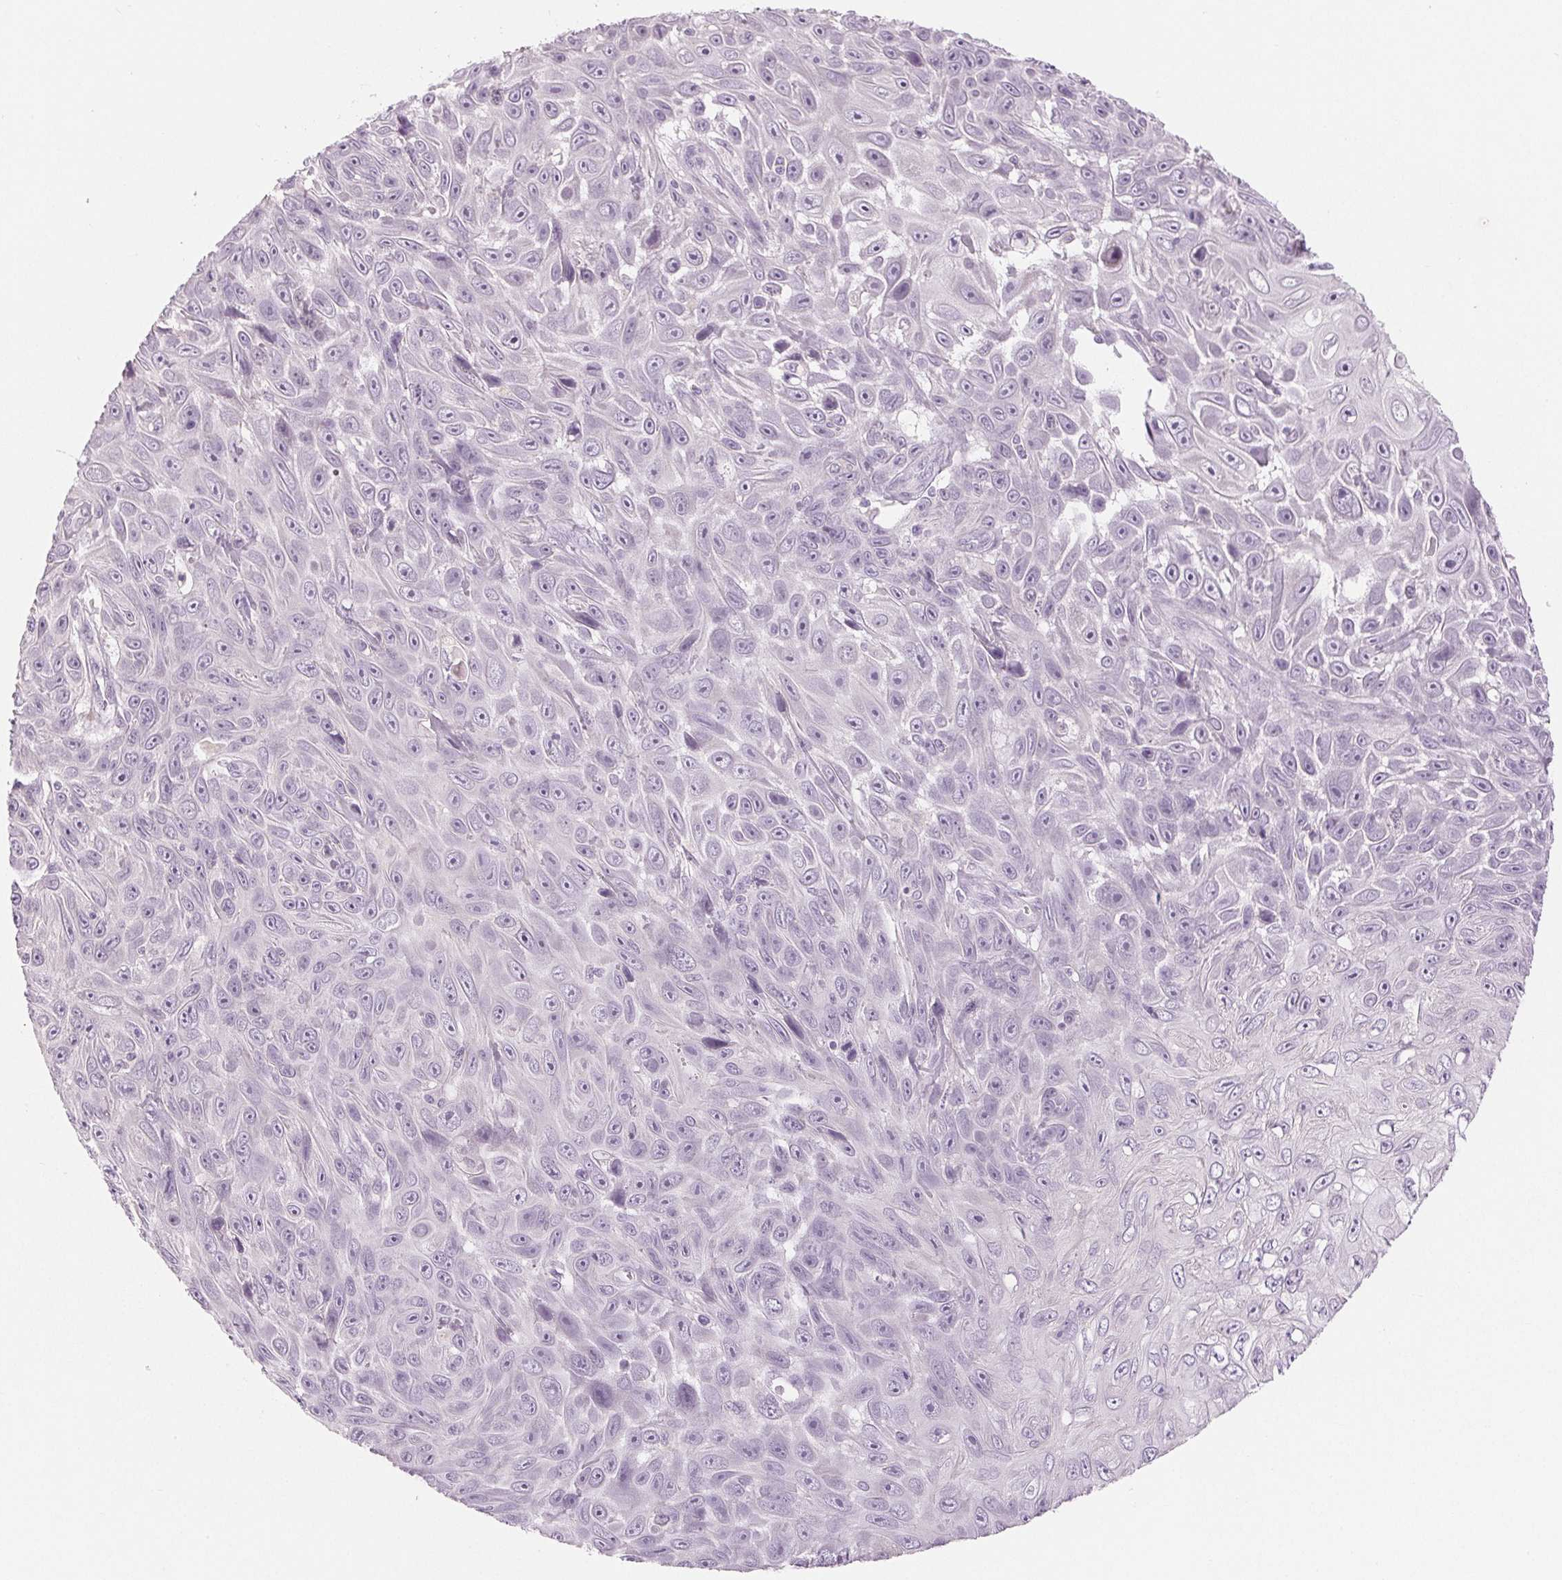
{"staining": {"intensity": "negative", "quantity": "none", "location": "none"}, "tissue": "skin cancer", "cell_type": "Tumor cells", "image_type": "cancer", "snomed": [{"axis": "morphology", "description": "Squamous cell carcinoma, NOS"}, {"axis": "topography", "description": "Skin"}], "caption": "Skin cancer (squamous cell carcinoma) was stained to show a protein in brown. There is no significant expression in tumor cells.", "gene": "EHHADH", "patient": {"sex": "male", "age": 82}}